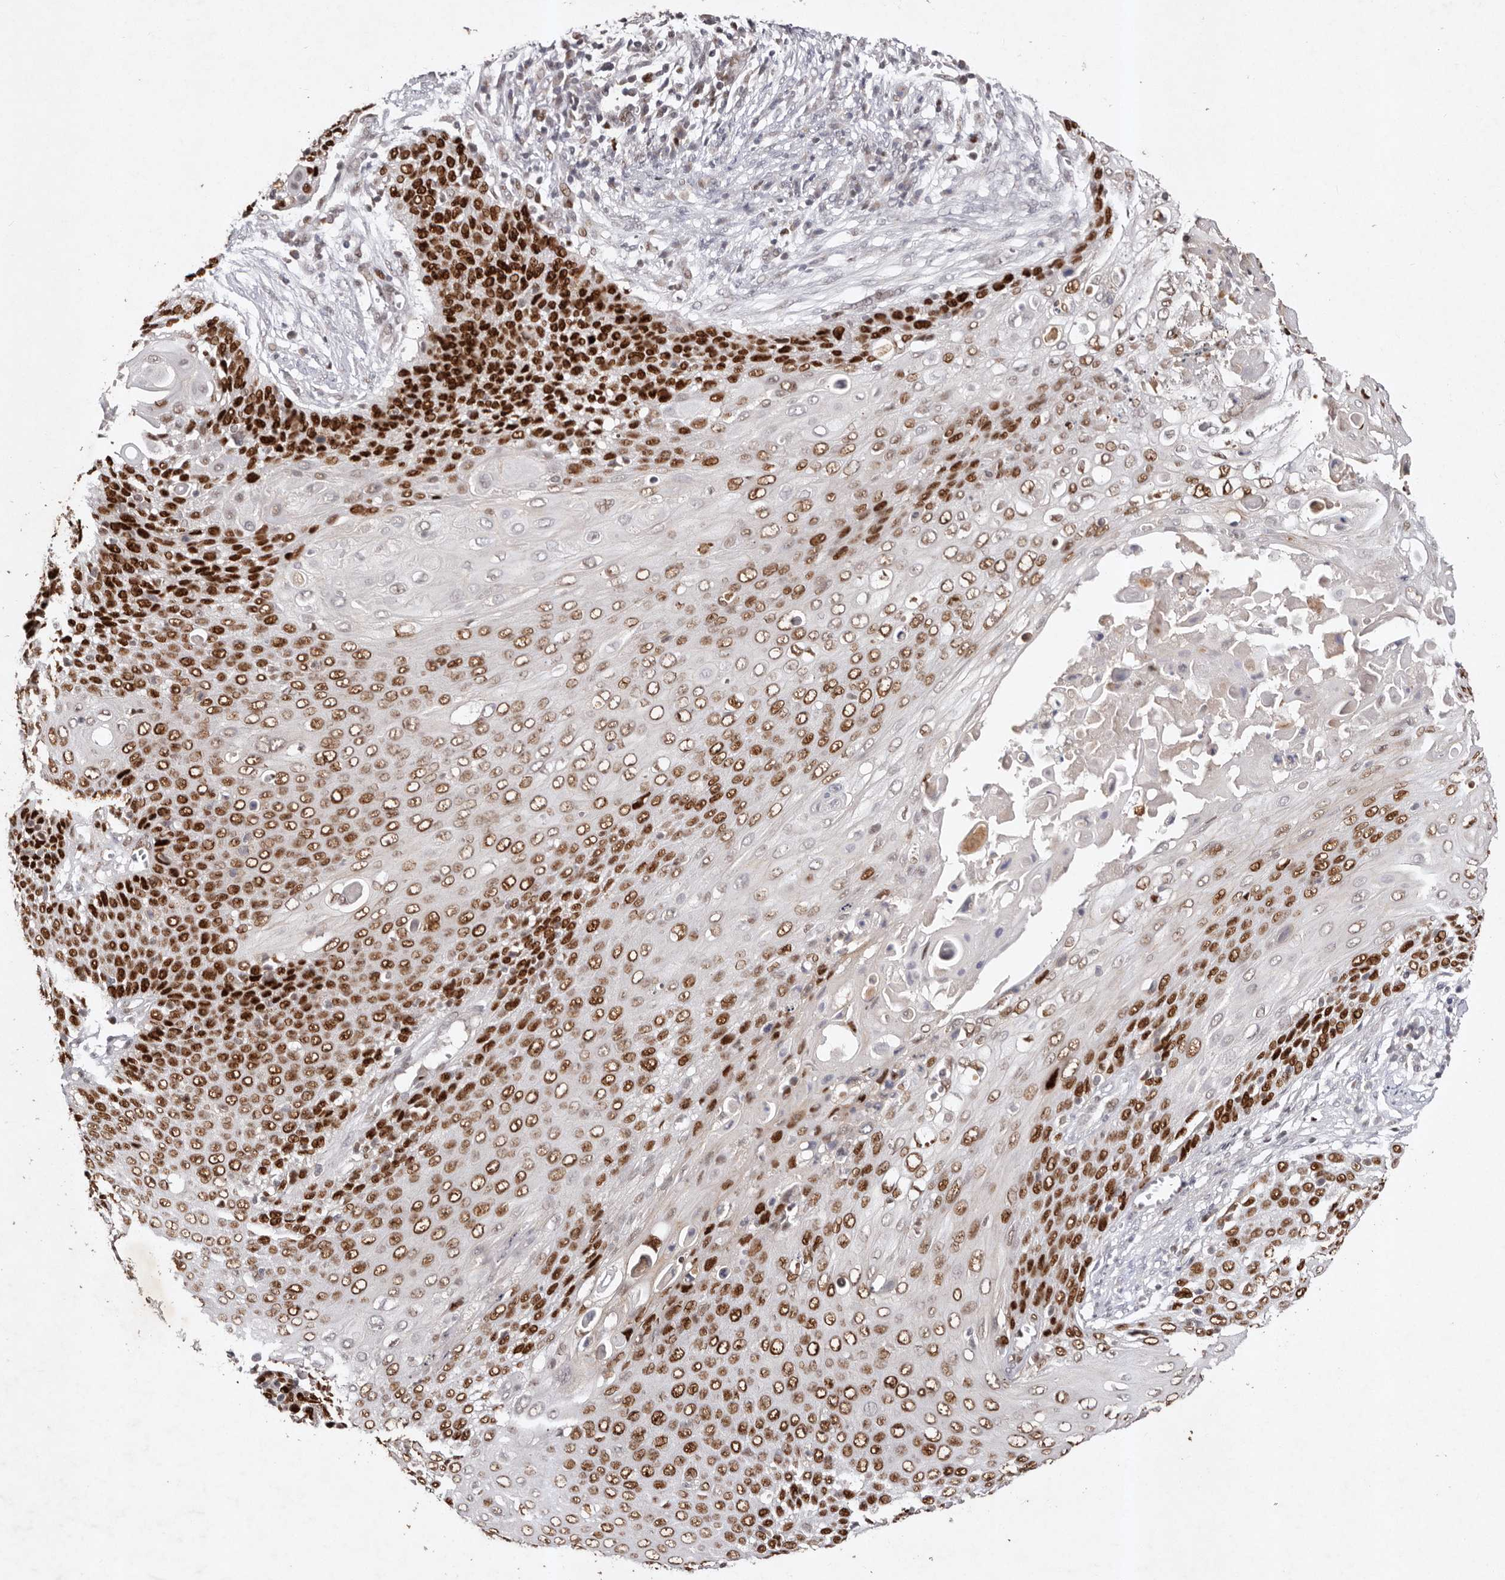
{"staining": {"intensity": "strong", "quantity": ">75%", "location": "nuclear"}, "tissue": "cervical cancer", "cell_type": "Tumor cells", "image_type": "cancer", "snomed": [{"axis": "morphology", "description": "Squamous cell carcinoma, NOS"}, {"axis": "topography", "description": "Cervix"}], "caption": "High-power microscopy captured an immunohistochemistry histopathology image of cervical cancer, revealing strong nuclear positivity in about >75% of tumor cells.", "gene": "KLF7", "patient": {"sex": "female", "age": 39}}